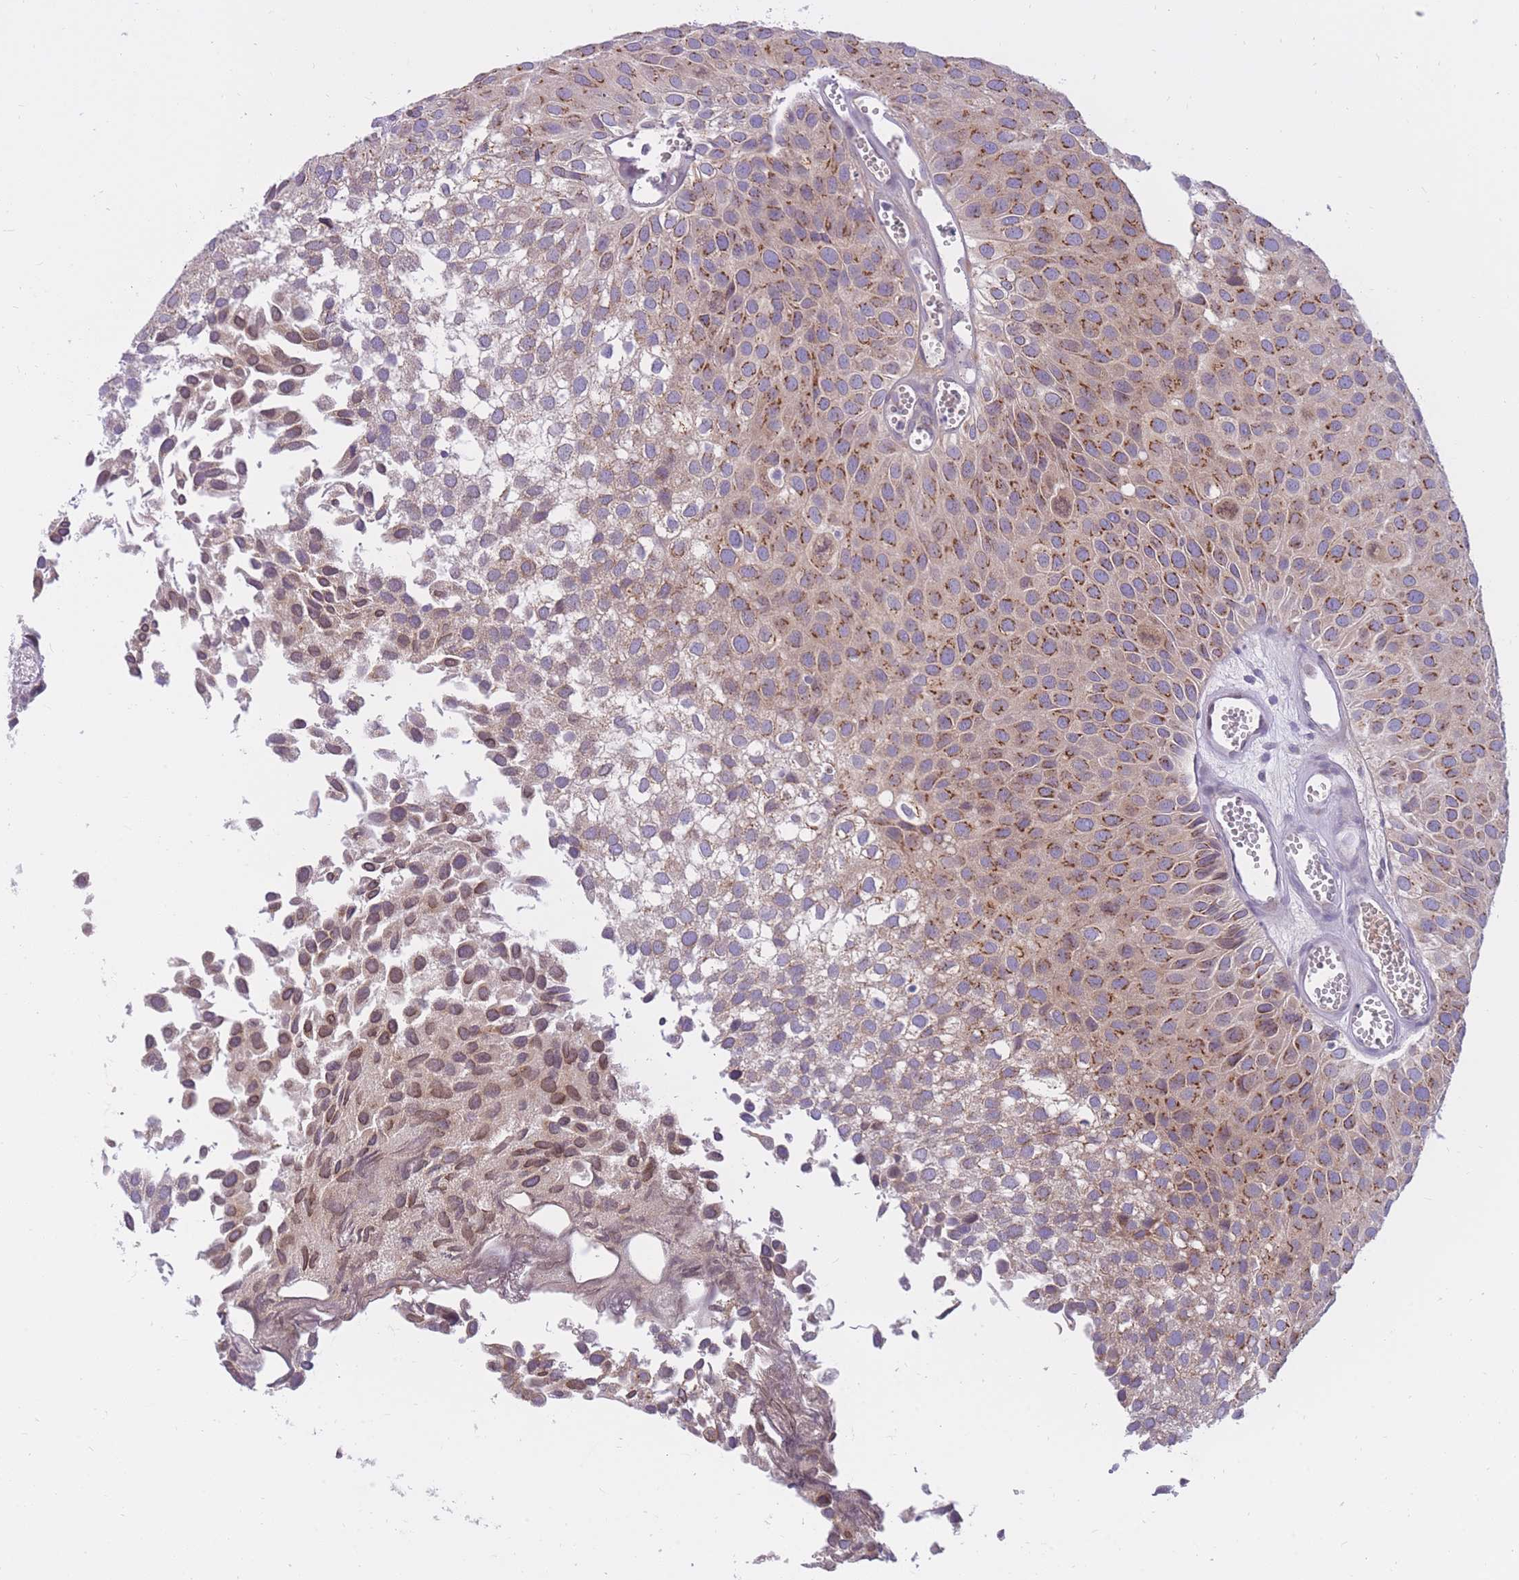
{"staining": {"intensity": "strong", "quantity": "25%-75%", "location": "cytoplasmic/membranous"}, "tissue": "urothelial cancer", "cell_type": "Tumor cells", "image_type": "cancer", "snomed": [{"axis": "morphology", "description": "Urothelial carcinoma, Low grade"}, {"axis": "topography", "description": "Urinary bladder"}], "caption": "High-magnification brightfield microscopy of low-grade urothelial carcinoma stained with DAB (brown) and counterstained with hematoxylin (blue). tumor cells exhibit strong cytoplasmic/membranous positivity is seen in about25%-75% of cells.", "gene": "HOOK2", "patient": {"sex": "male", "age": 88}}